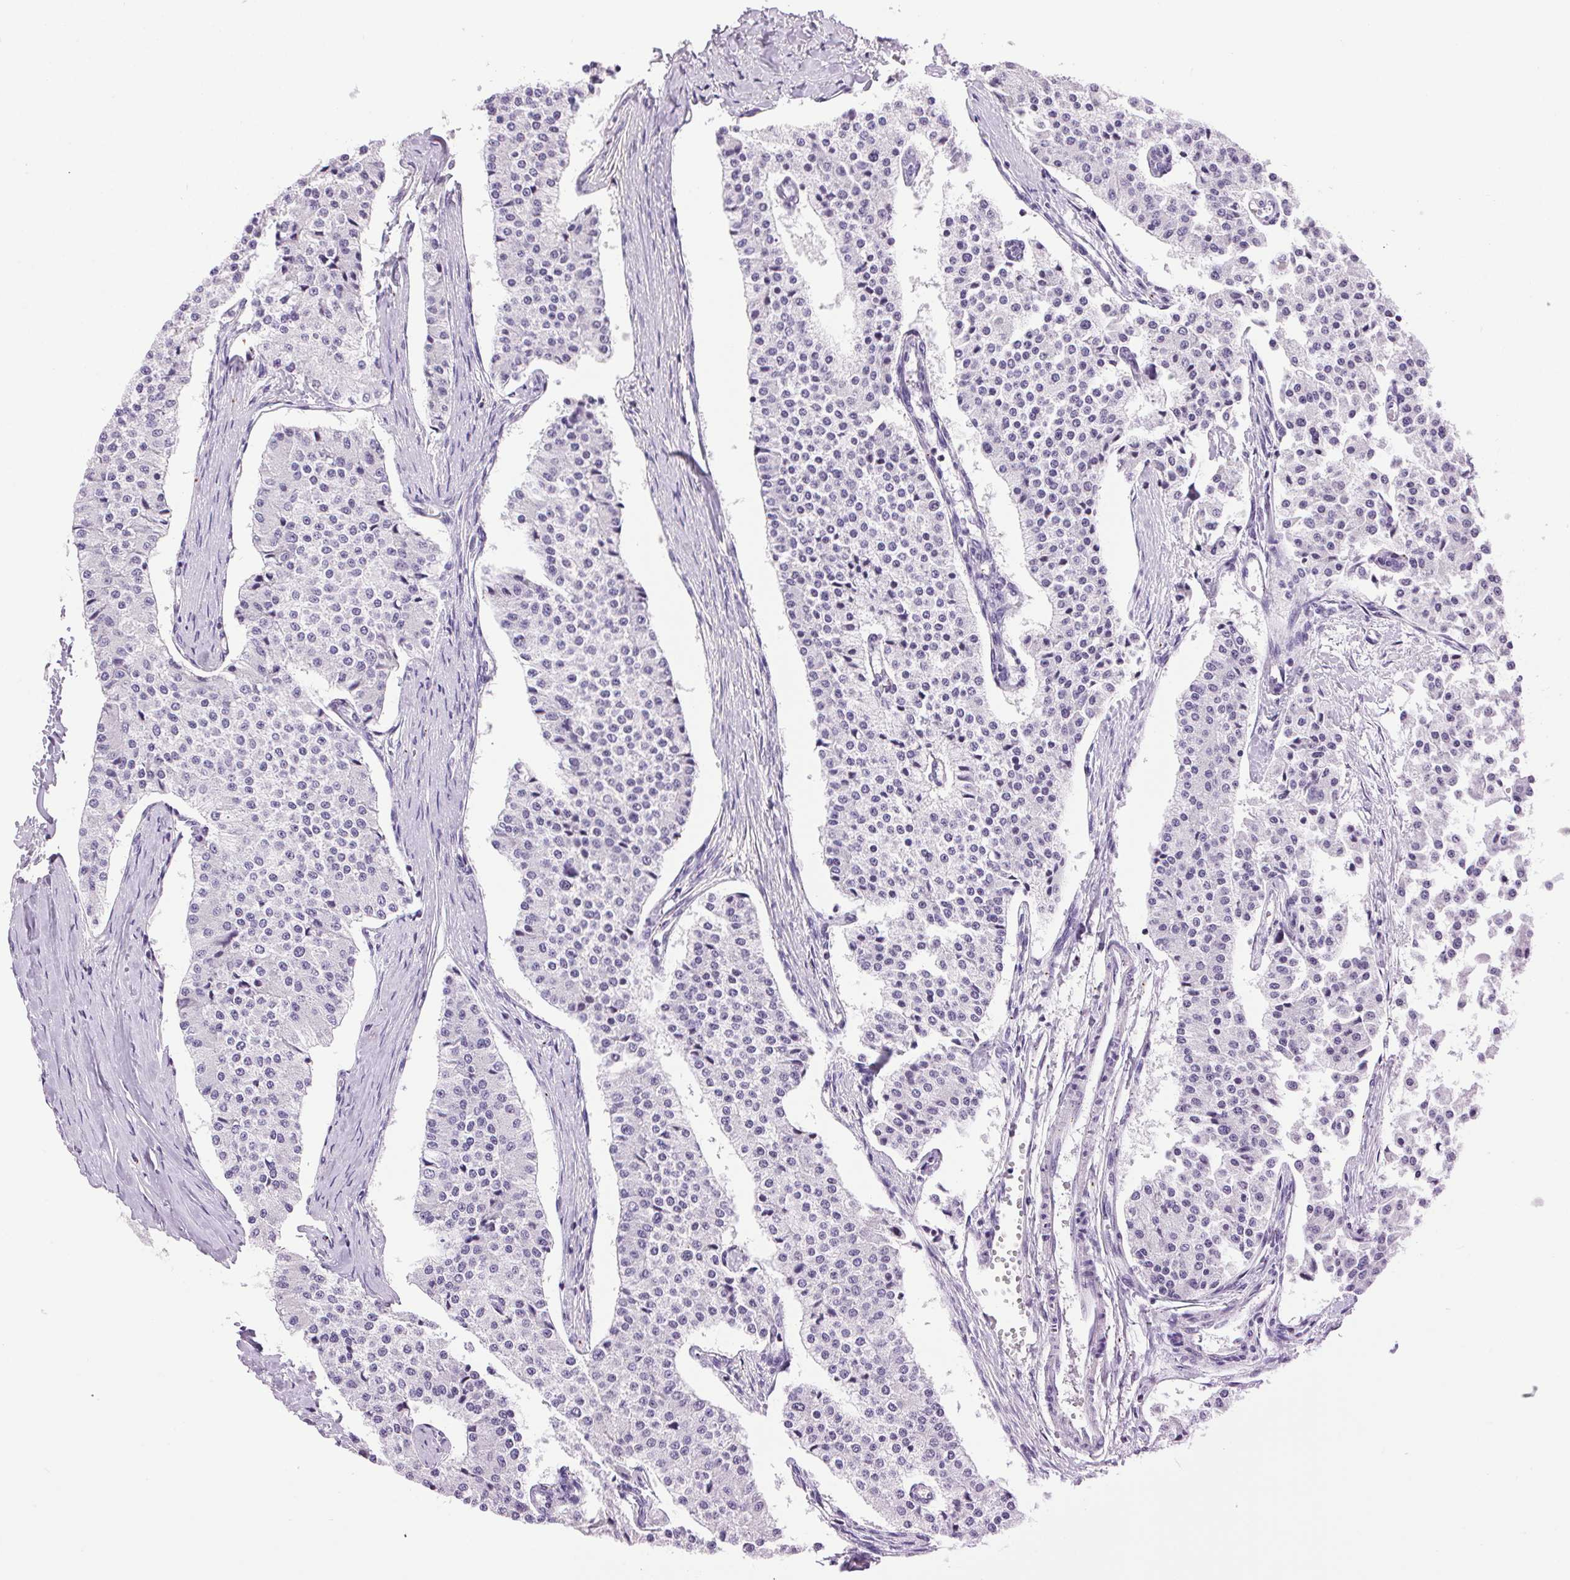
{"staining": {"intensity": "negative", "quantity": "none", "location": "none"}, "tissue": "carcinoid", "cell_type": "Tumor cells", "image_type": "cancer", "snomed": [{"axis": "morphology", "description": "Carcinoid, malignant, NOS"}, {"axis": "topography", "description": "Colon"}], "caption": "The micrograph exhibits no staining of tumor cells in malignant carcinoid. (Immunohistochemistry (ihc), brightfield microscopy, high magnification).", "gene": "TMEM88B", "patient": {"sex": "female", "age": 52}}